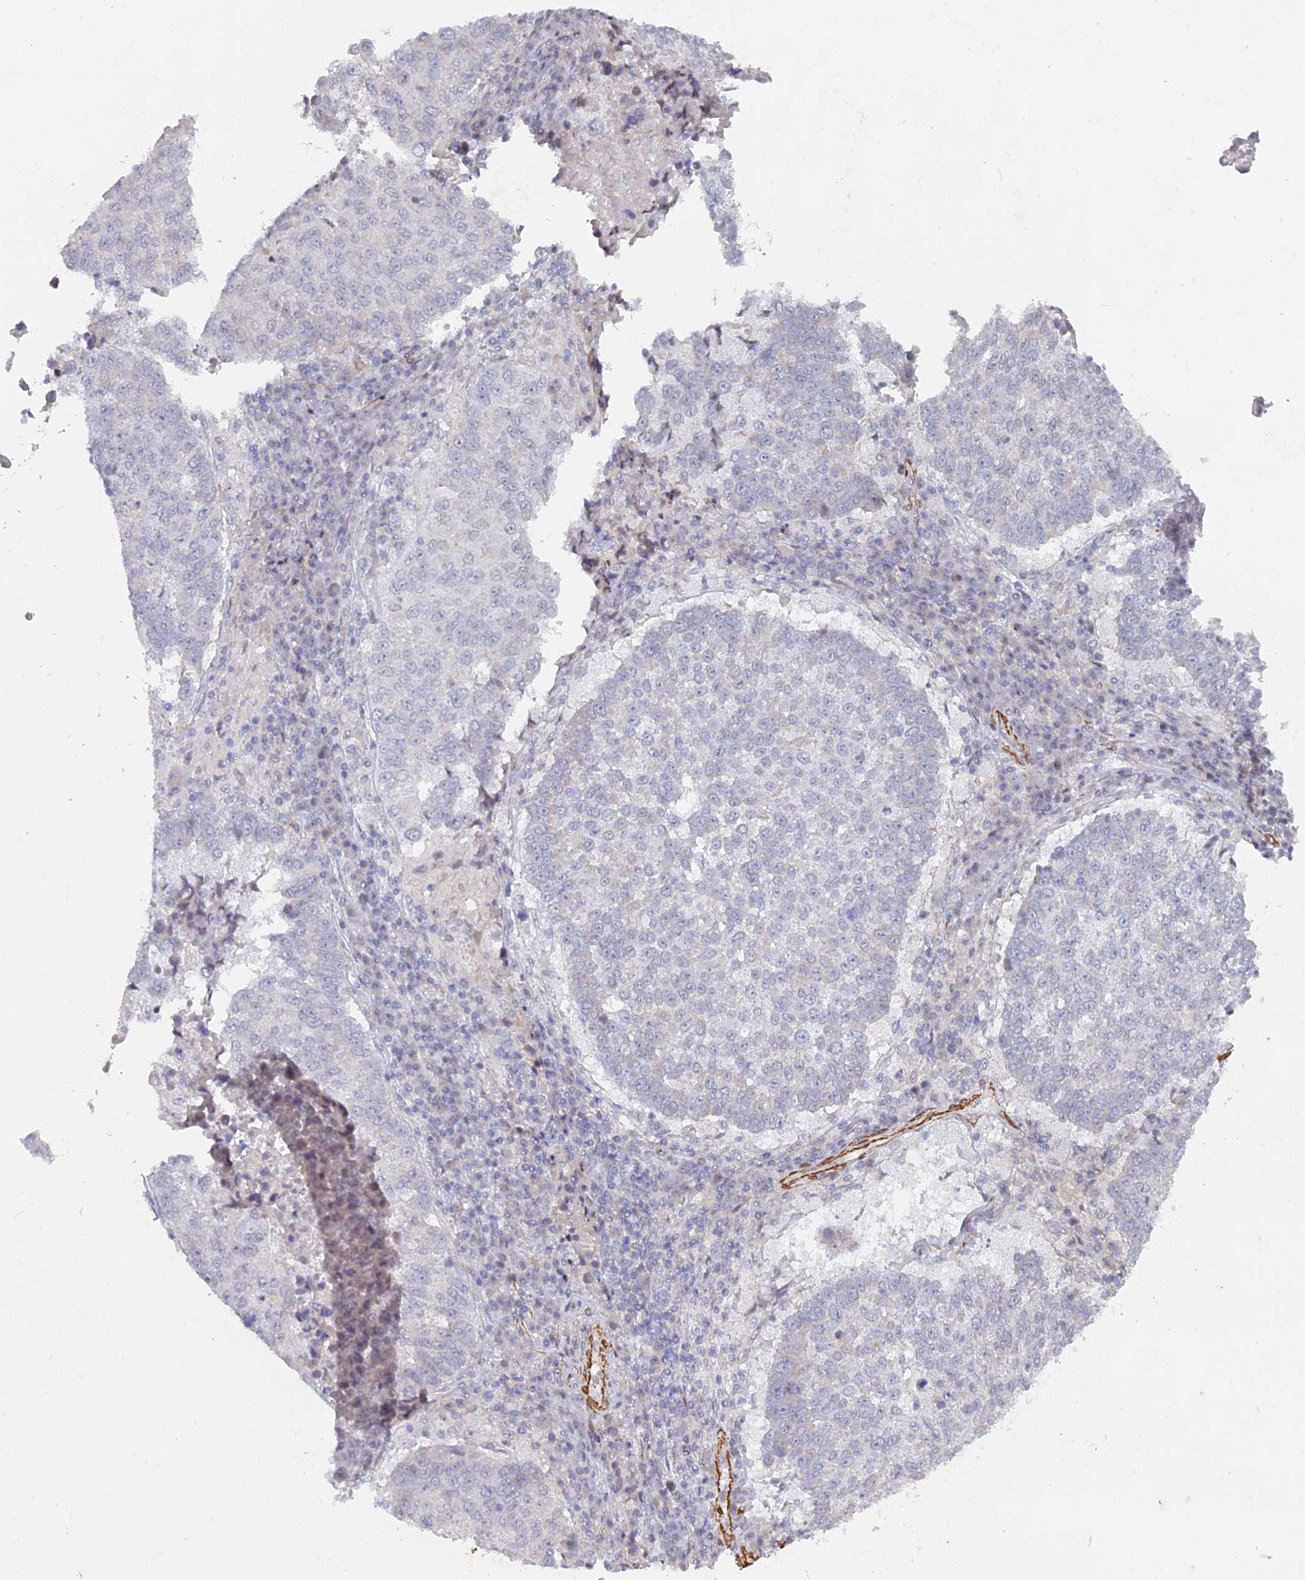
{"staining": {"intensity": "negative", "quantity": "none", "location": "none"}, "tissue": "lung cancer", "cell_type": "Tumor cells", "image_type": "cancer", "snomed": [{"axis": "morphology", "description": "Squamous cell carcinoma, NOS"}, {"axis": "topography", "description": "Lung"}], "caption": "Lung squamous cell carcinoma stained for a protein using IHC displays no positivity tumor cells.", "gene": "CCDC154", "patient": {"sex": "male", "age": 73}}